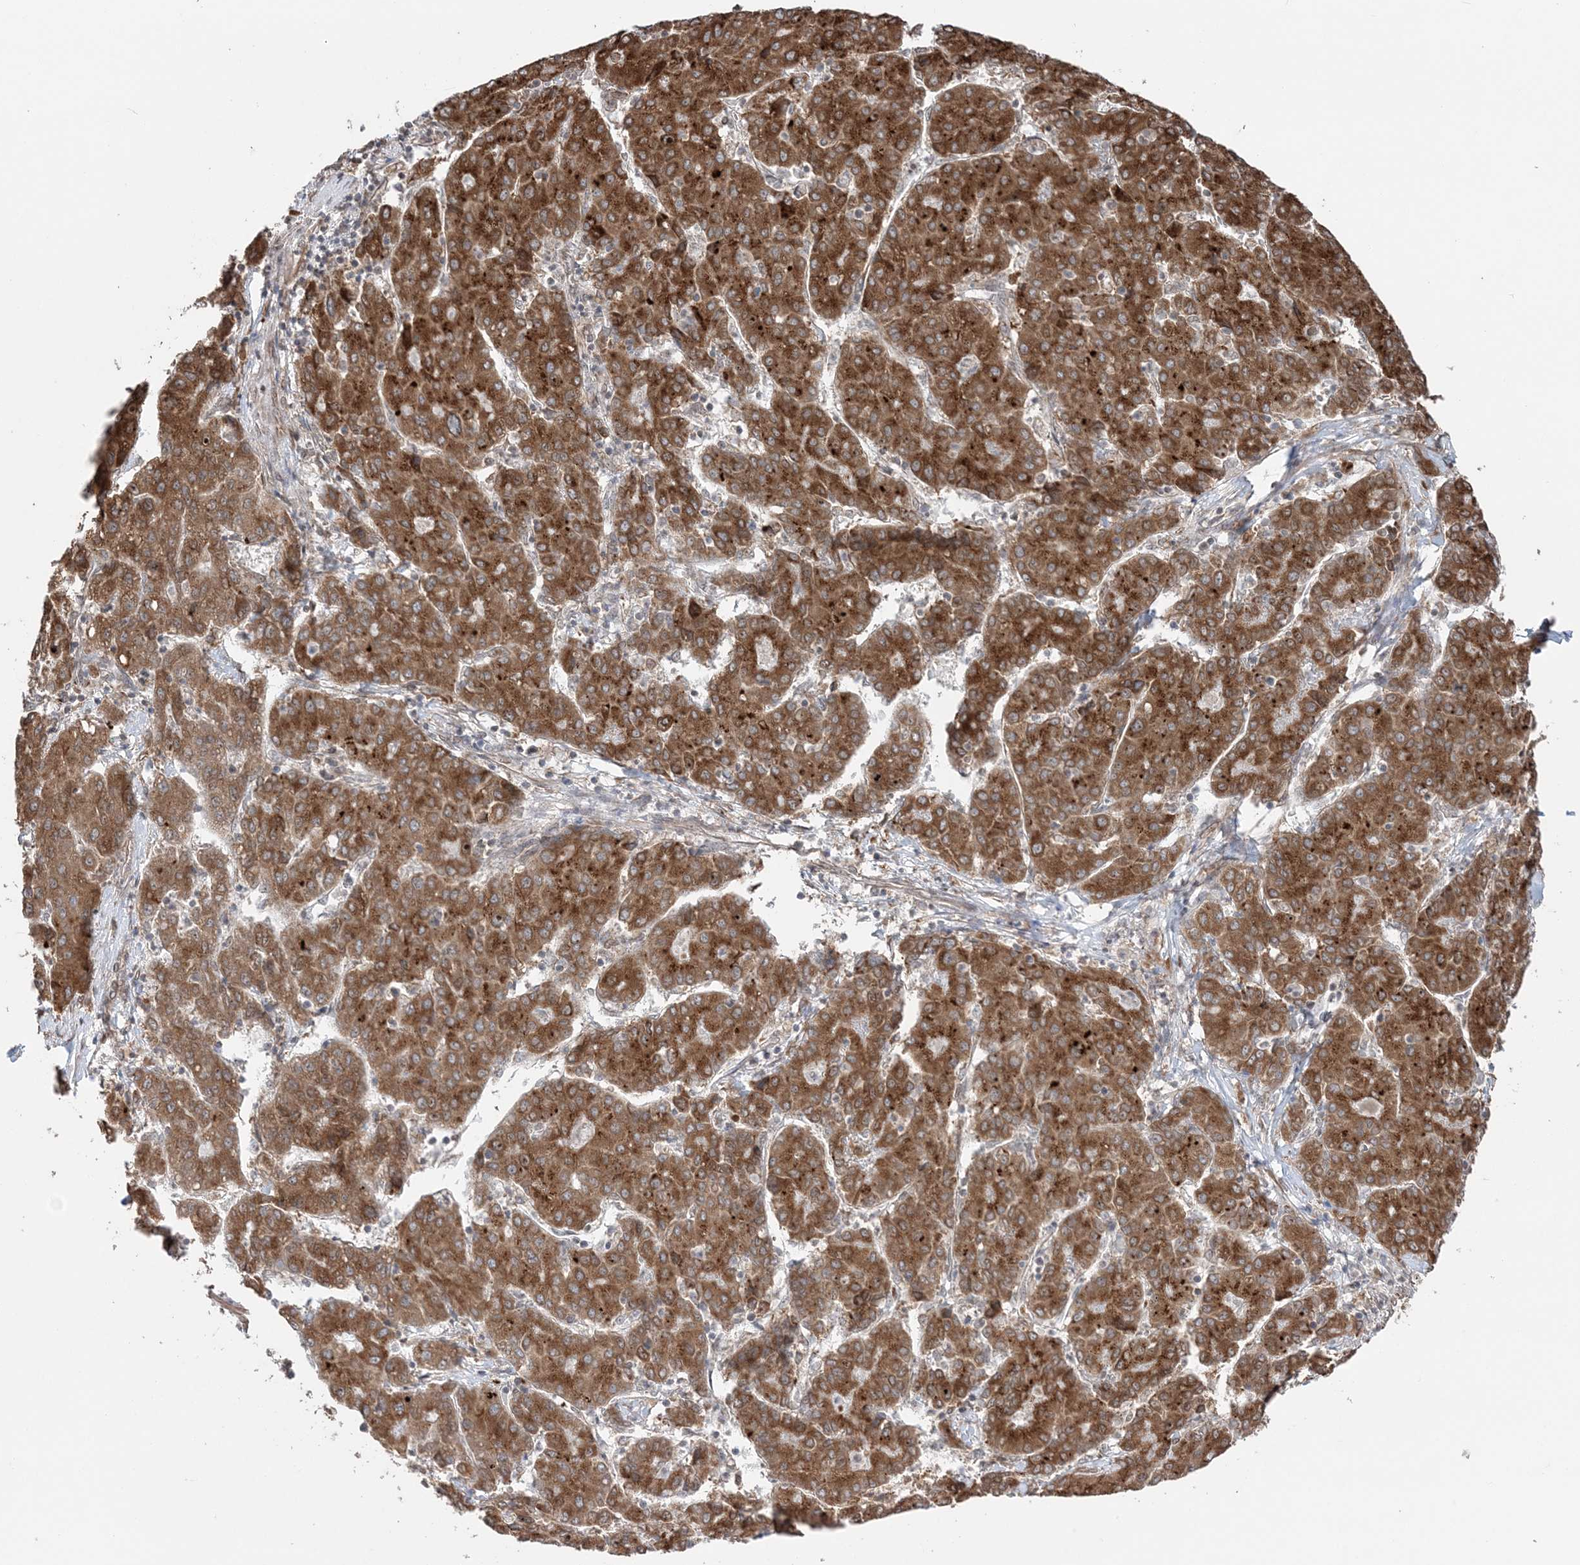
{"staining": {"intensity": "moderate", "quantity": ">75%", "location": "cytoplasmic/membranous"}, "tissue": "liver cancer", "cell_type": "Tumor cells", "image_type": "cancer", "snomed": [{"axis": "morphology", "description": "Carcinoma, Hepatocellular, NOS"}, {"axis": "topography", "description": "Liver"}], "caption": "Immunohistochemical staining of human liver cancer shows medium levels of moderate cytoplasmic/membranous protein staining in about >75% of tumor cells.", "gene": "TMED10", "patient": {"sex": "male", "age": 65}}